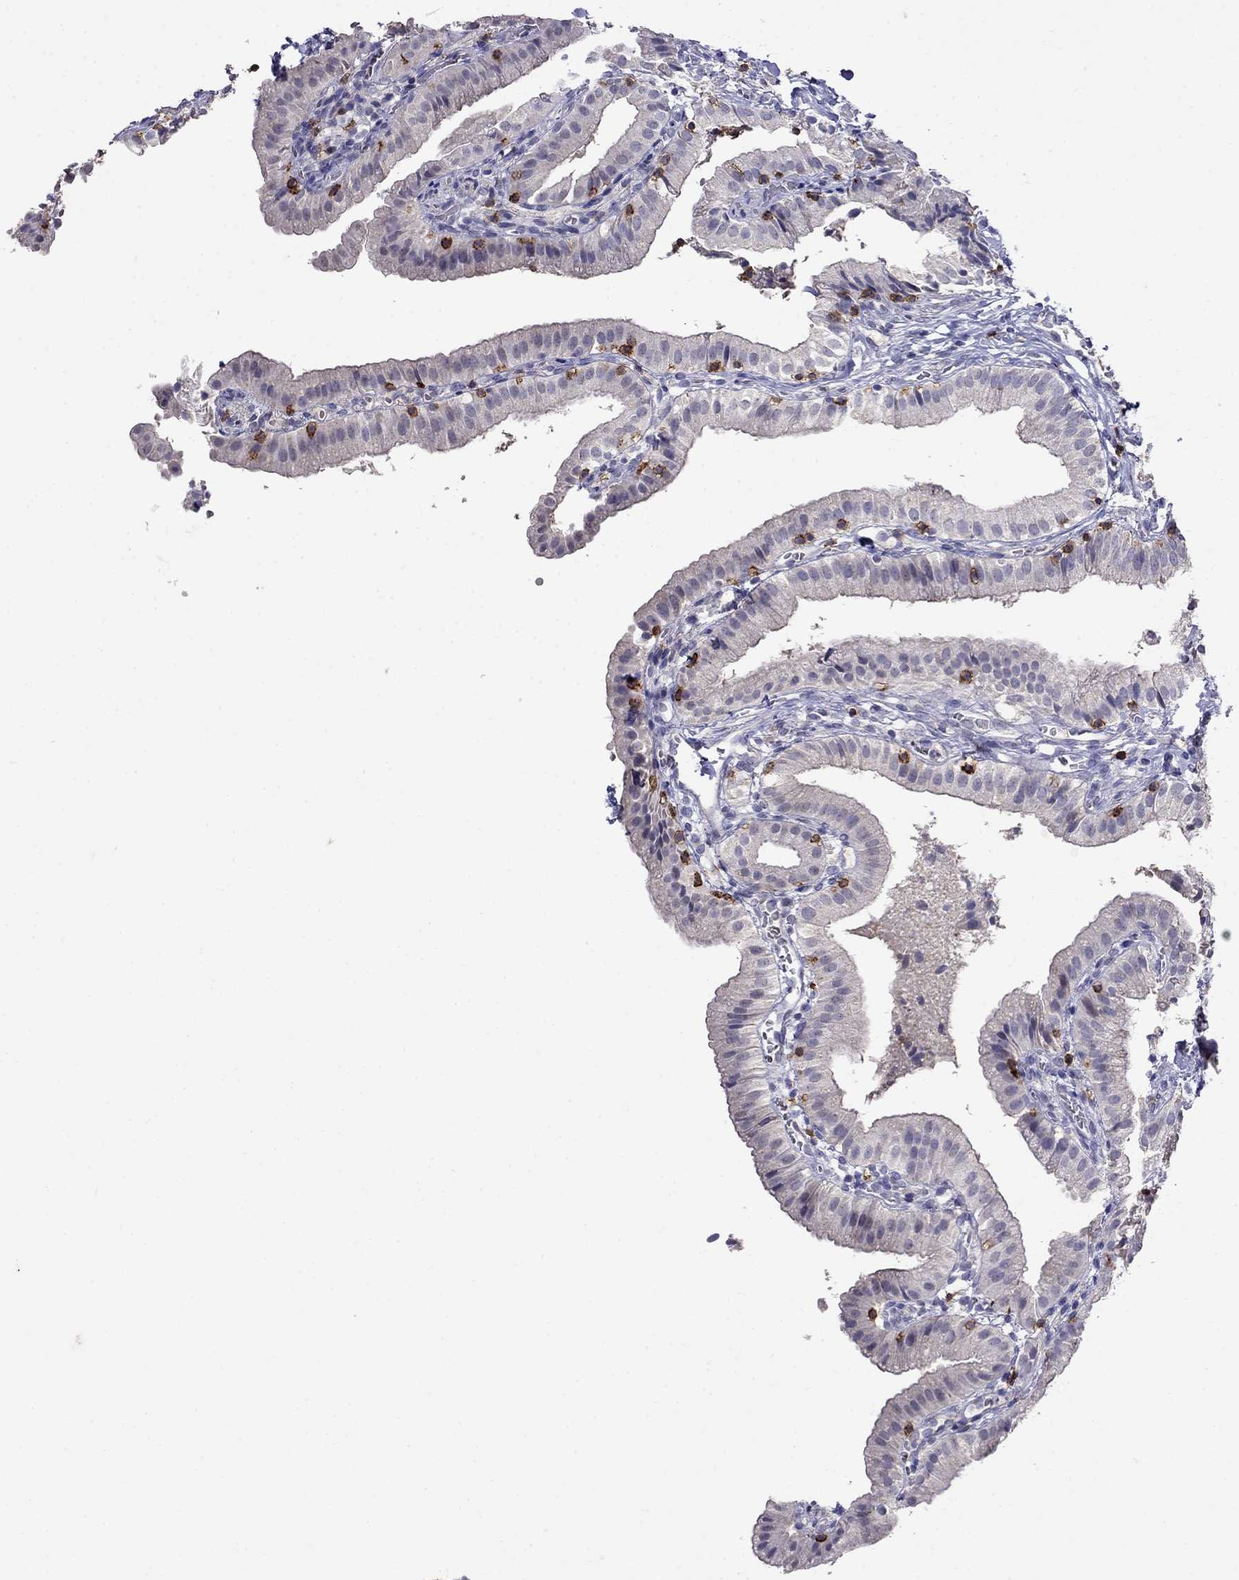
{"staining": {"intensity": "negative", "quantity": "none", "location": "none"}, "tissue": "gallbladder", "cell_type": "Glandular cells", "image_type": "normal", "snomed": [{"axis": "morphology", "description": "Normal tissue, NOS"}, {"axis": "topography", "description": "Gallbladder"}], "caption": "Glandular cells are negative for protein expression in benign human gallbladder.", "gene": "CD8B", "patient": {"sex": "female", "age": 47}}